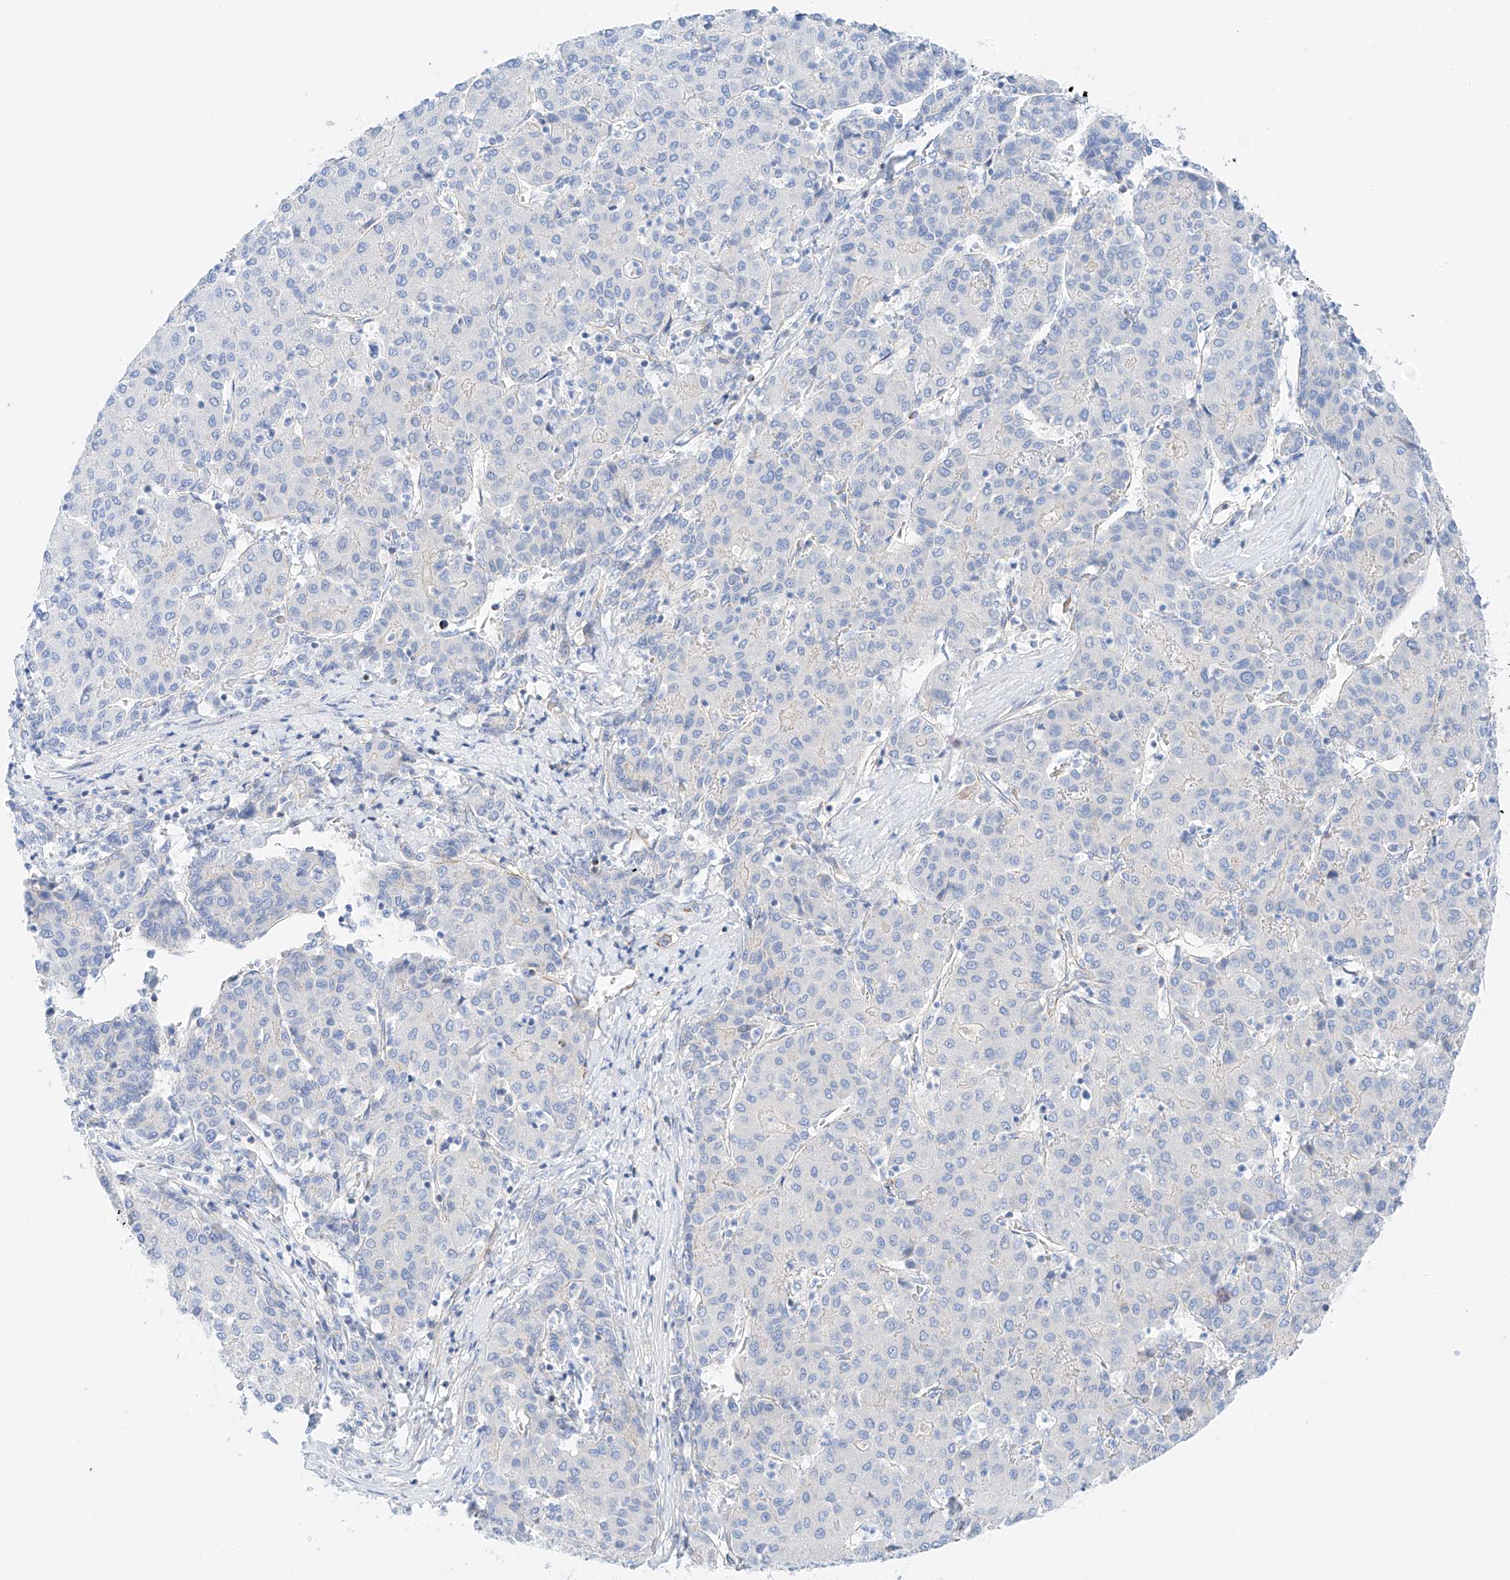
{"staining": {"intensity": "negative", "quantity": "none", "location": "none"}, "tissue": "liver cancer", "cell_type": "Tumor cells", "image_type": "cancer", "snomed": [{"axis": "morphology", "description": "Carcinoma, Hepatocellular, NOS"}, {"axis": "topography", "description": "Liver"}], "caption": "High magnification brightfield microscopy of liver cancer (hepatocellular carcinoma) stained with DAB (3,3'-diaminobenzidine) (brown) and counterstained with hematoxylin (blue): tumor cells show no significant staining. Nuclei are stained in blue.", "gene": "MINDY4", "patient": {"sex": "male", "age": 65}}